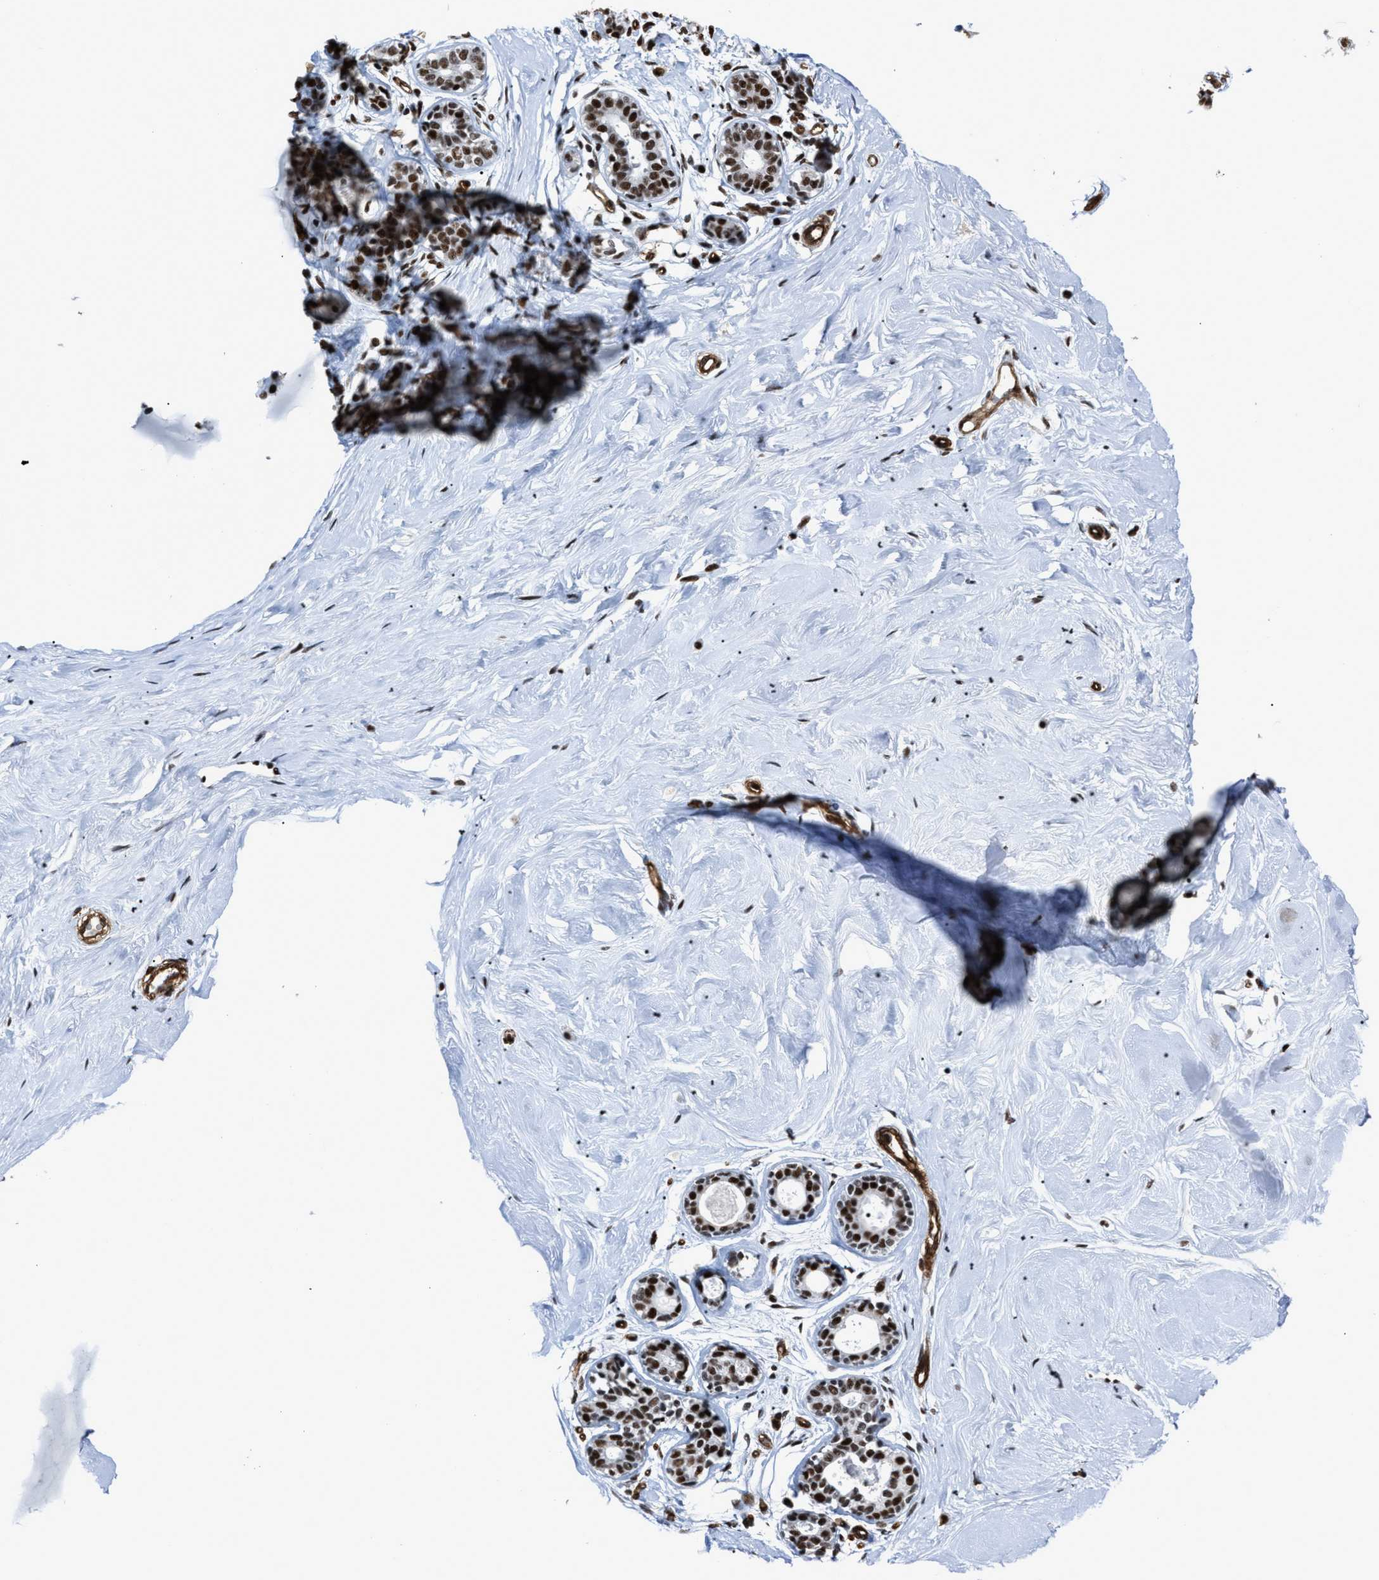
{"staining": {"intensity": "moderate", "quantity": ">75%", "location": "cytoplasmic/membranous,nuclear"}, "tissue": "breast", "cell_type": "Adipocytes", "image_type": "normal", "snomed": [{"axis": "morphology", "description": "Normal tissue, NOS"}, {"axis": "topography", "description": "Breast"}], "caption": "Immunohistochemistry image of benign breast: breast stained using immunohistochemistry (IHC) shows medium levels of moderate protein expression localized specifically in the cytoplasmic/membranous,nuclear of adipocytes, appearing as a cytoplasmic/membranous,nuclear brown color.", "gene": "DDX5", "patient": {"sex": "female", "age": 23}}